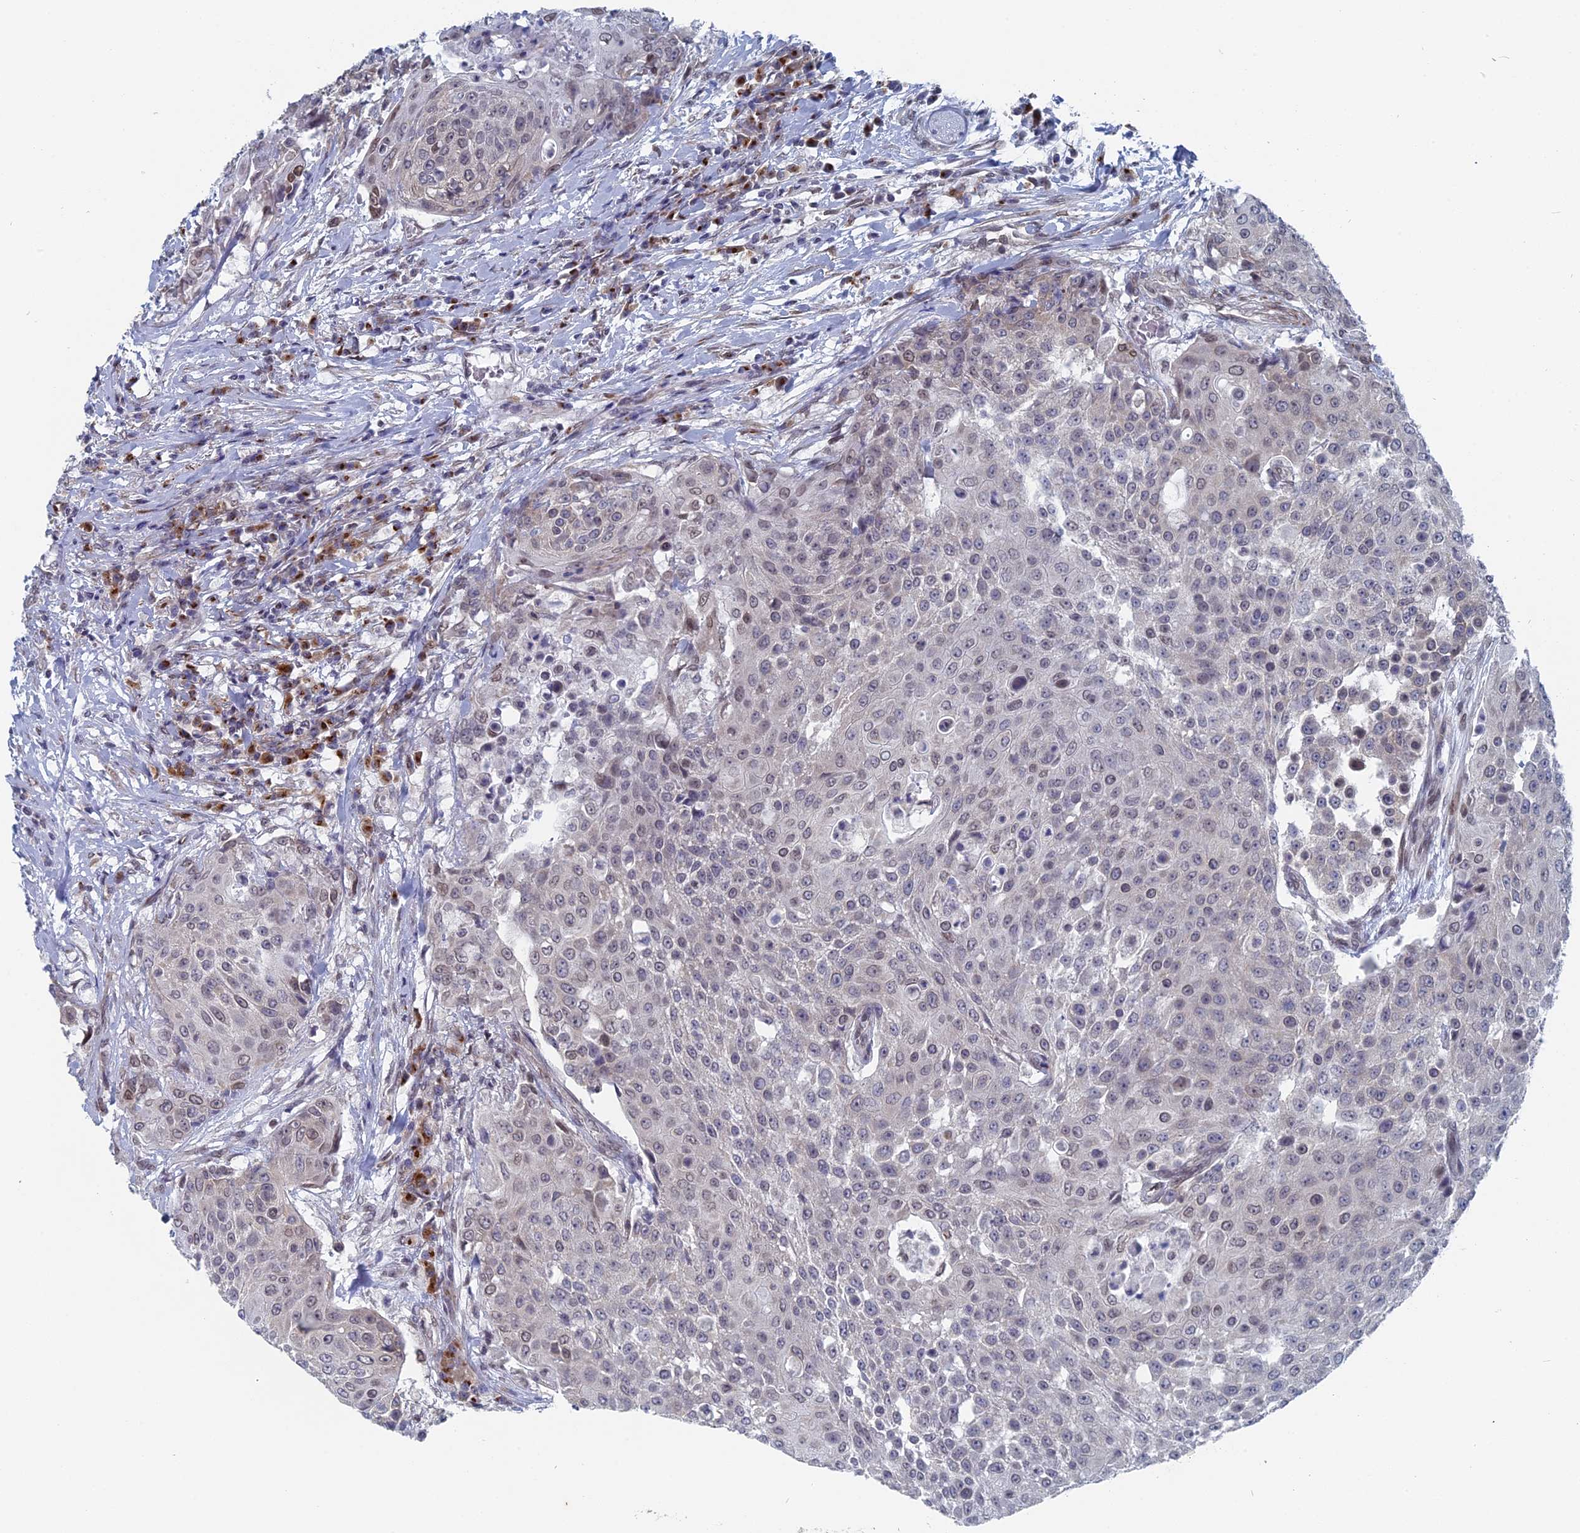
{"staining": {"intensity": "weak", "quantity": "<25%", "location": "cytoplasmic/membranous,nuclear"}, "tissue": "urothelial cancer", "cell_type": "Tumor cells", "image_type": "cancer", "snomed": [{"axis": "morphology", "description": "Urothelial carcinoma, High grade"}, {"axis": "topography", "description": "Urinary bladder"}], "caption": "The immunohistochemistry (IHC) photomicrograph has no significant expression in tumor cells of urothelial carcinoma (high-grade) tissue.", "gene": "MTRF1", "patient": {"sex": "female", "age": 63}}